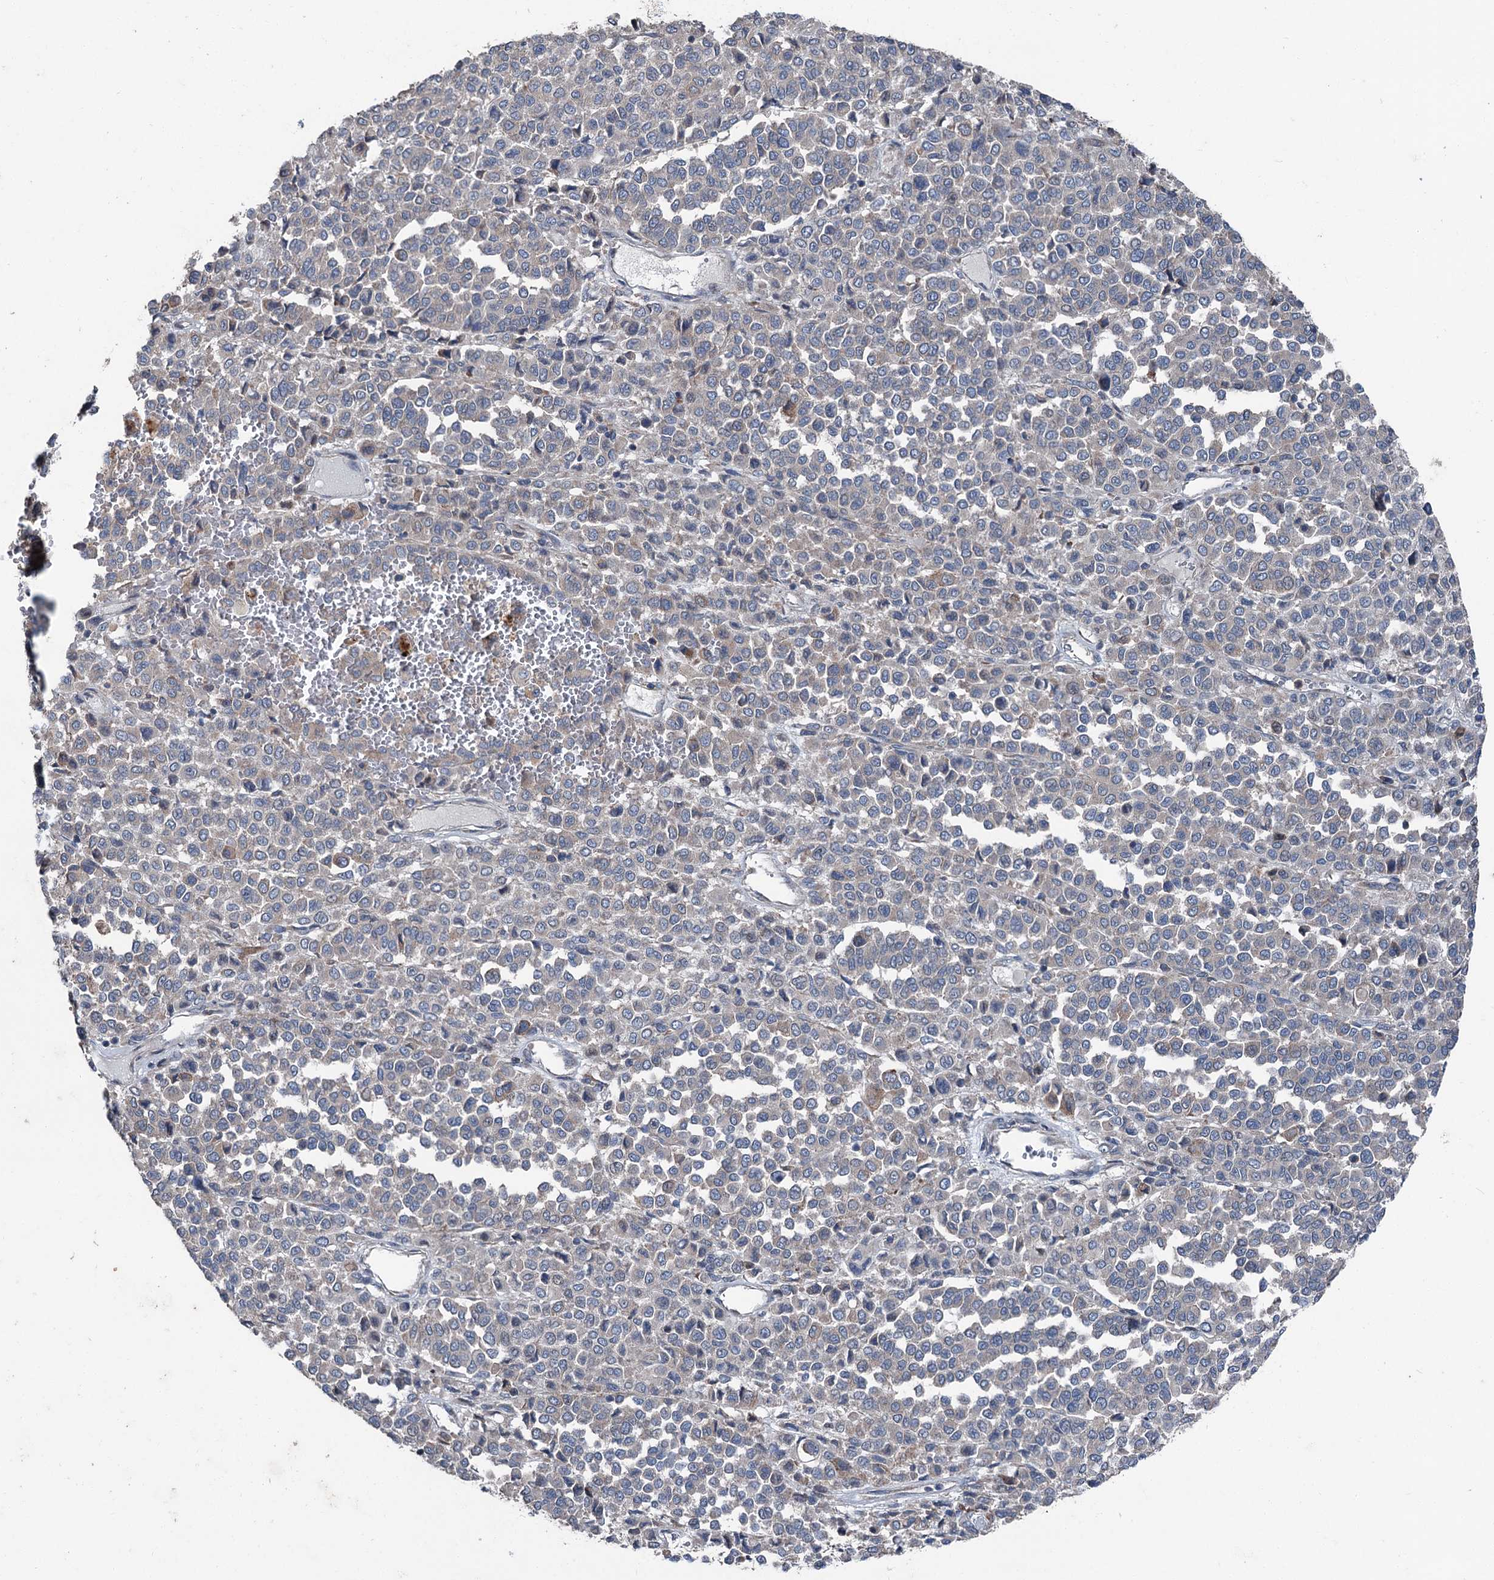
{"staining": {"intensity": "negative", "quantity": "none", "location": "none"}, "tissue": "melanoma", "cell_type": "Tumor cells", "image_type": "cancer", "snomed": [{"axis": "morphology", "description": "Malignant melanoma, Metastatic site"}, {"axis": "topography", "description": "Pancreas"}], "caption": "DAB (3,3'-diaminobenzidine) immunohistochemical staining of human malignant melanoma (metastatic site) exhibits no significant staining in tumor cells.", "gene": "RUFY1", "patient": {"sex": "female", "age": 30}}